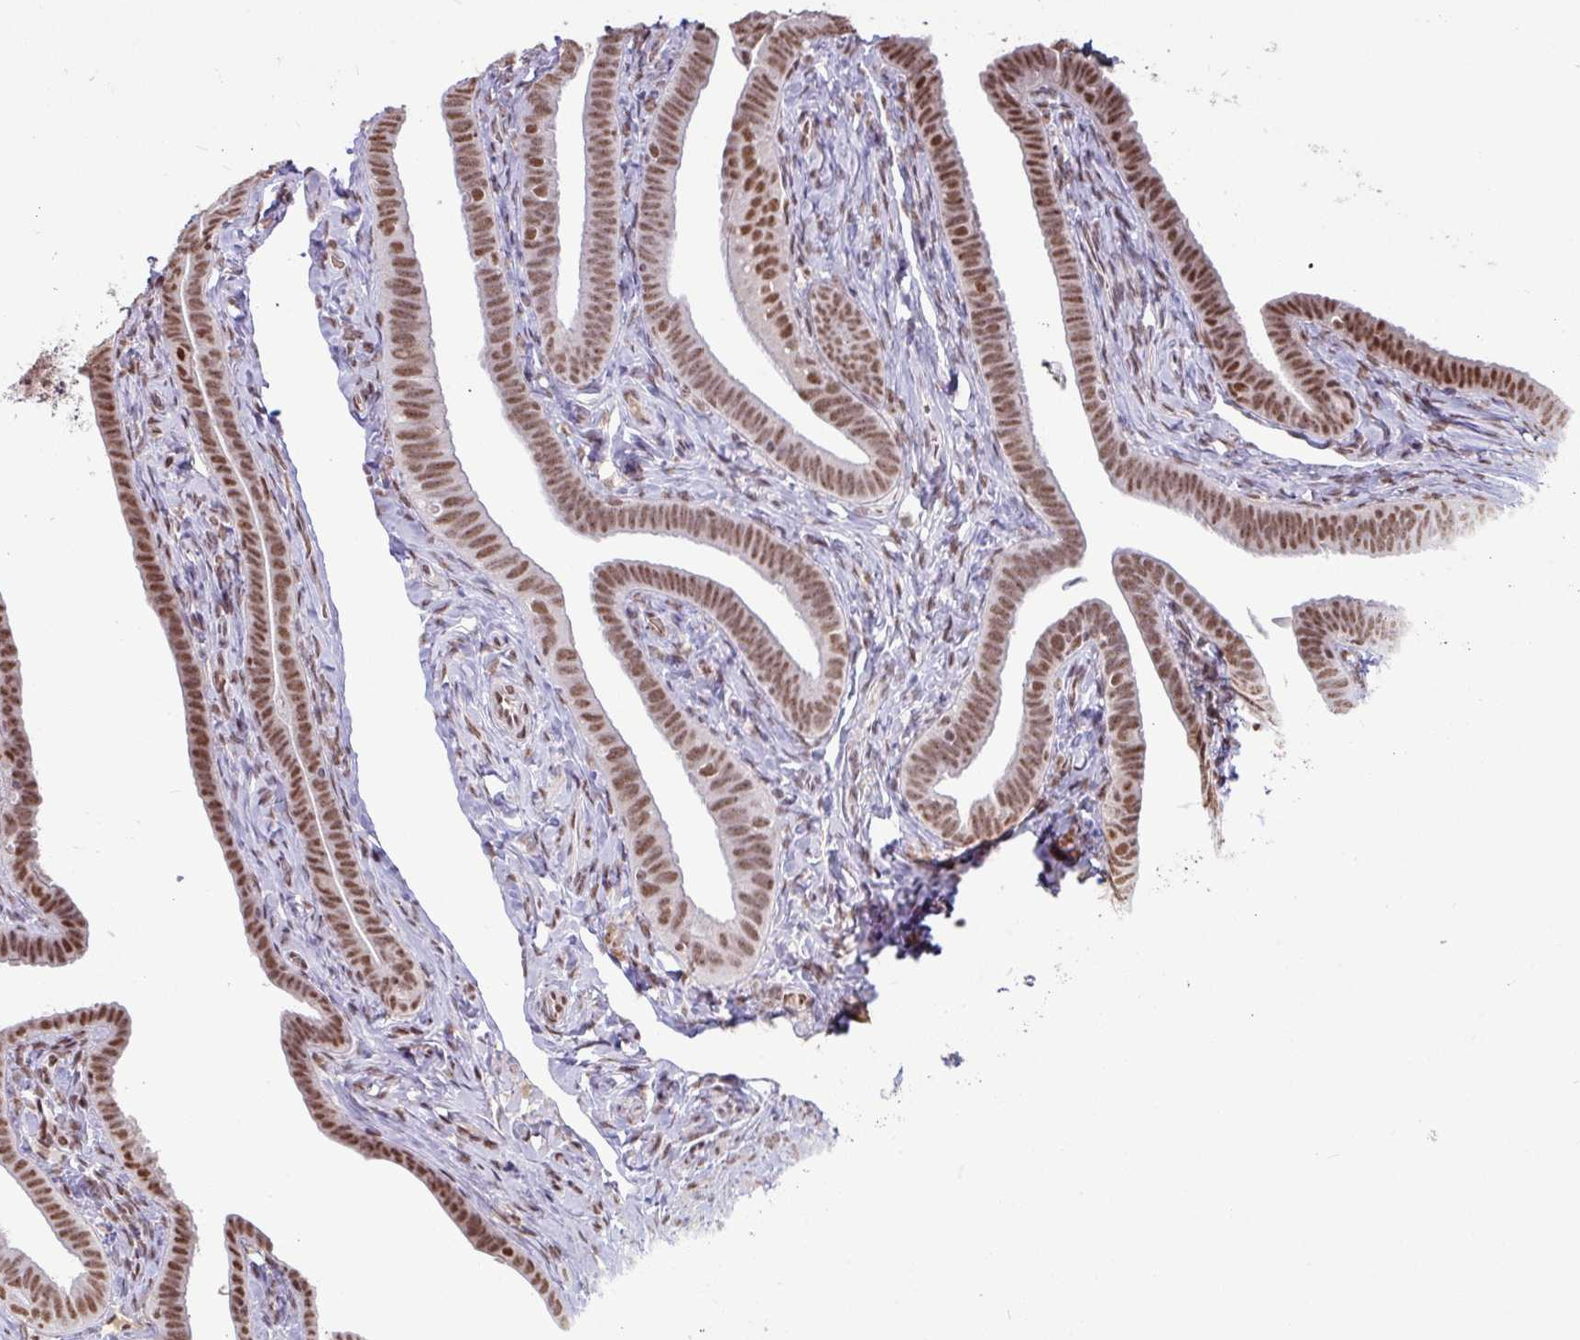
{"staining": {"intensity": "strong", "quantity": ">75%", "location": "nuclear"}, "tissue": "fallopian tube", "cell_type": "Glandular cells", "image_type": "normal", "snomed": [{"axis": "morphology", "description": "Normal tissue, NOS"}, {"axis": "topography", "description": "Fallopian tube"}], "caption": "This is an image of immunohistochemistry staining of unremarkable fallopian tube, which shows strong staining in the nuclear of glandular cells.", "gene": "TDG", "patient": {"sex": "female", "age": 69}}